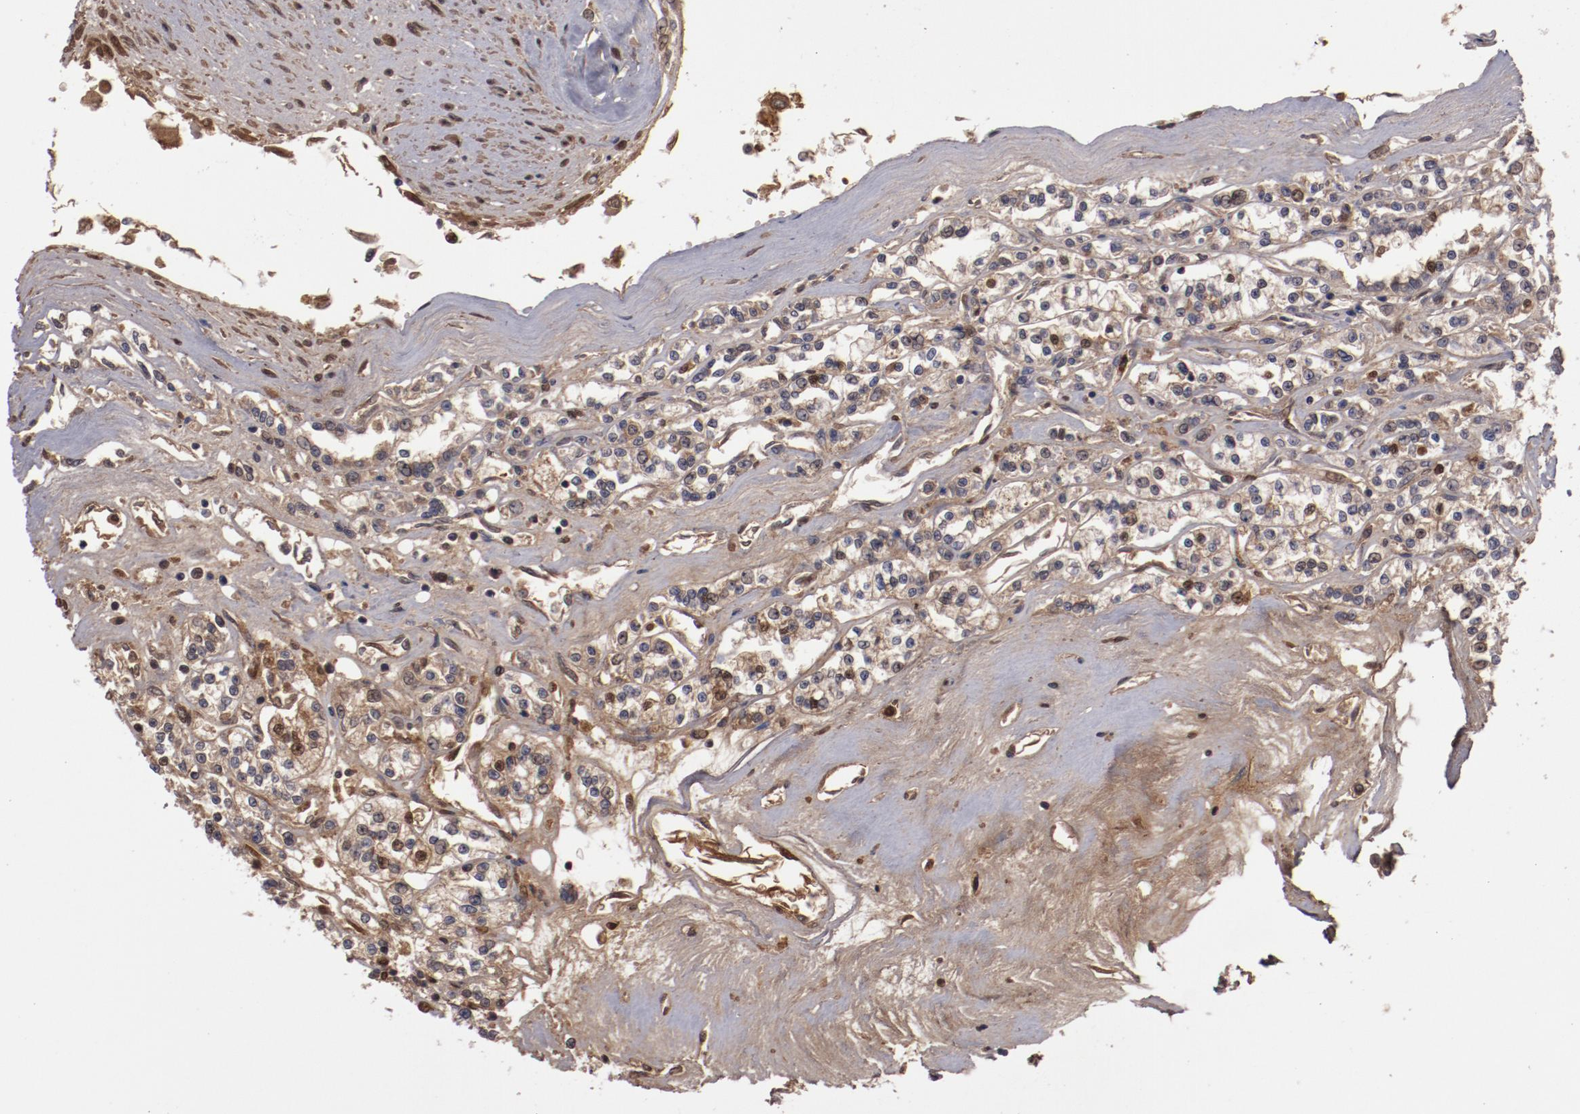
{"staining": {"intensity": "moderate", "quantity": ">75%", "location": "cytoplasmic/membranous"}, "tissue": "renal cancer", "cell_type": "Tumor cells", "image_type": "cancer", "snomed": [{"axis": "morphology", "description": "Adenocarcinoma, NOS"}, {"axis": "topography", "description": "Kidney"}], "caption": "Immunohistochemistry (IHC) image of neoplastic tissue: renal cancer stained using immunohistochemistry displays medium levels of moderate protein expression localized specifically in the cytoplasmic/membranous of tumor cells, appearing as a cytoplasmic/membranous brown color.", "gene": "SERPINA7", "patient": {"sex": "female", "age": 76}}